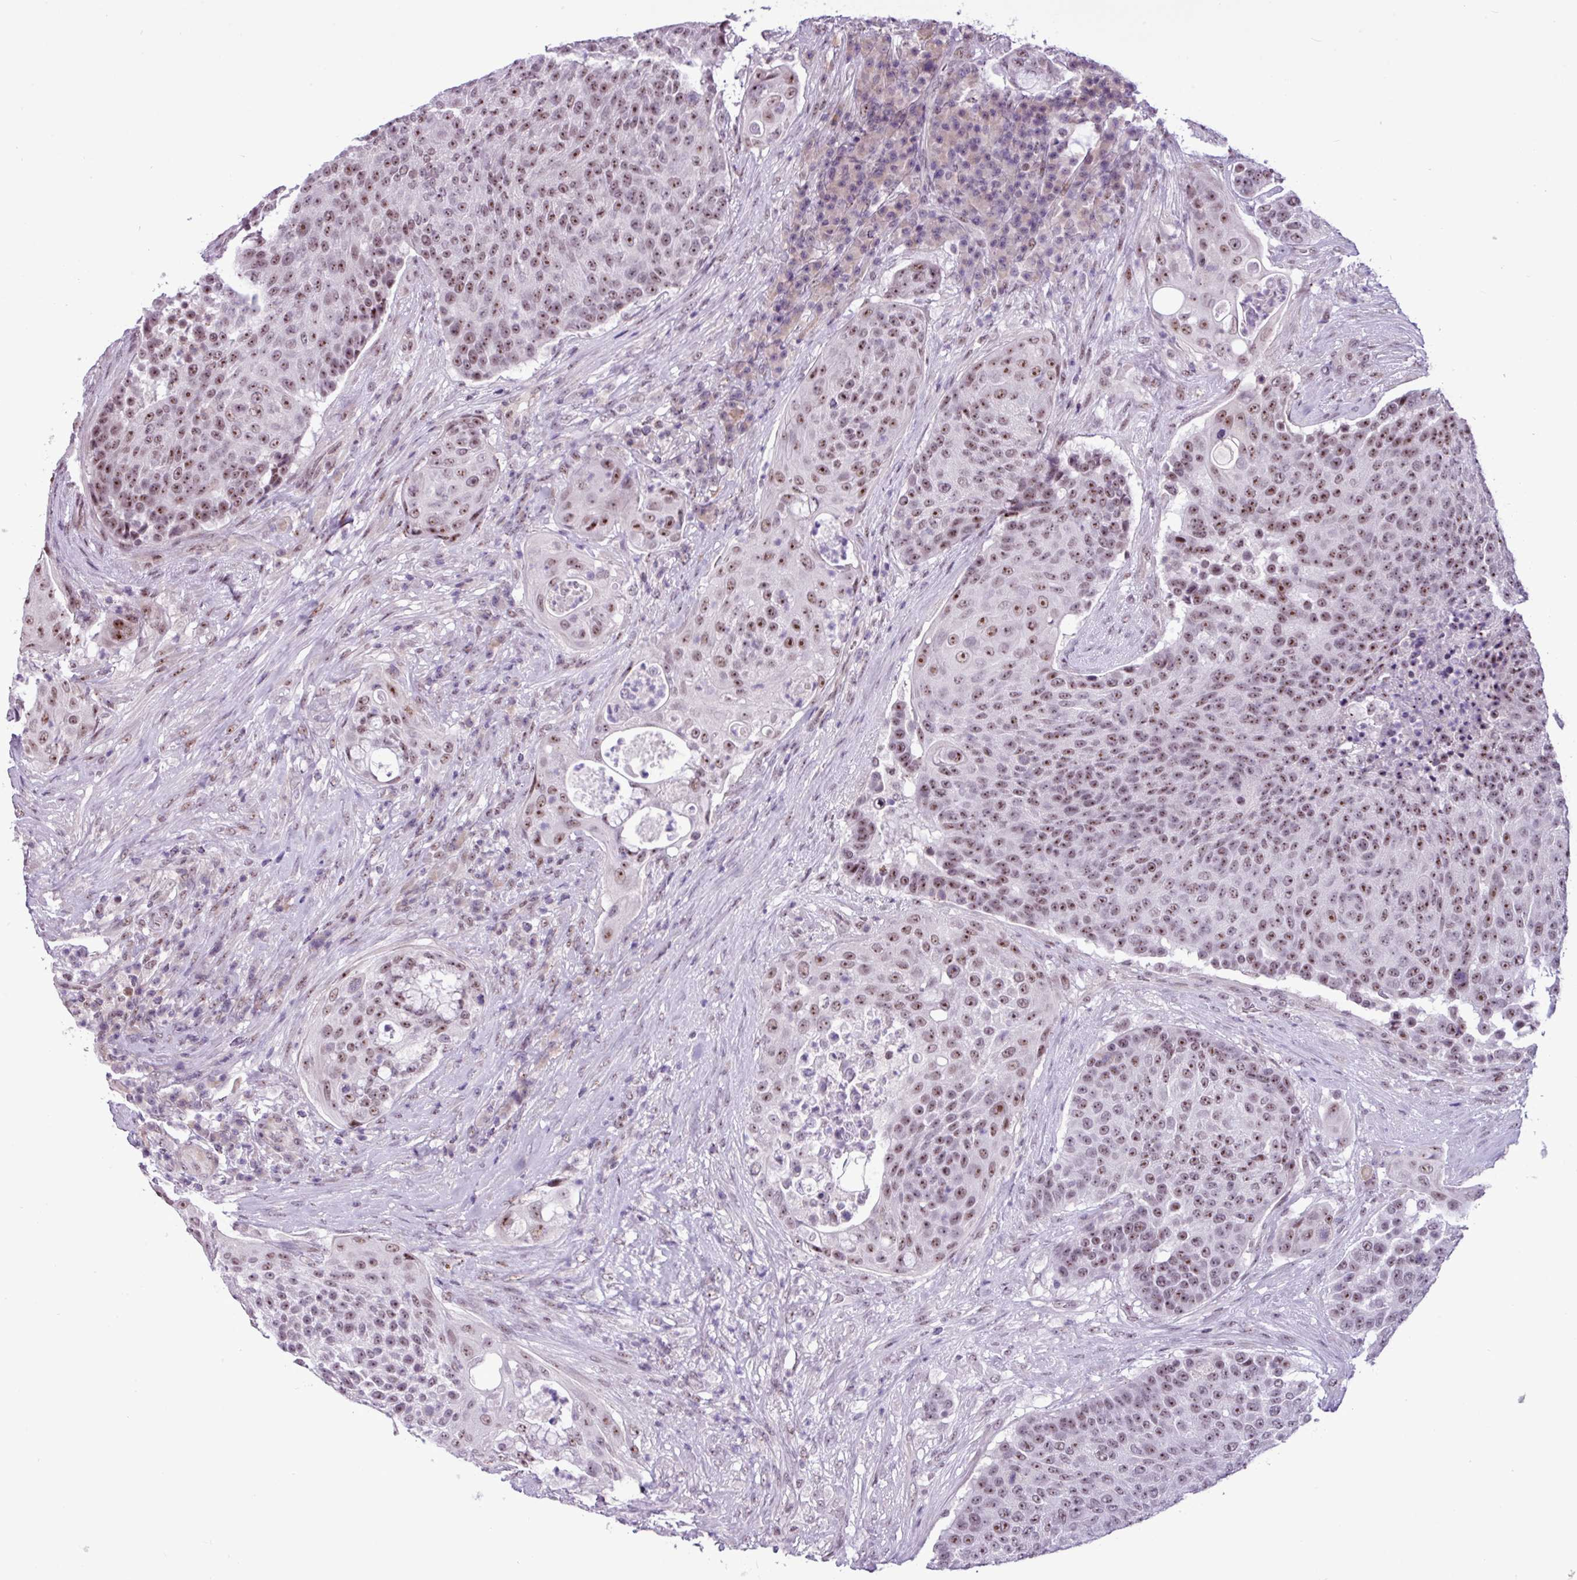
{"staining": {"intensity": "moderate", "quantity": ">75%", "location": "nuclear"}, "tissue": "urothelial cancer", "cell_type": "Tumor cells", "image_type": "cancer", "snomed": [{"axis": "morphology", "description": "Urothelial carcinoma, High grade"}, {"axis": "topography", "description": "Urinary bladder"}], "caption": "Immunohistochemistry (IHC) histopathology image of neoplastic tissue: urothelial cancer stained using immunohistochemistry reveals medium levels of moderate protein expression localized specifically in the nuclear of tumor cells, appearing as a nuclear brown color.", "gene": "UTP18", "patient": {"sex": "female", "age": 63}}